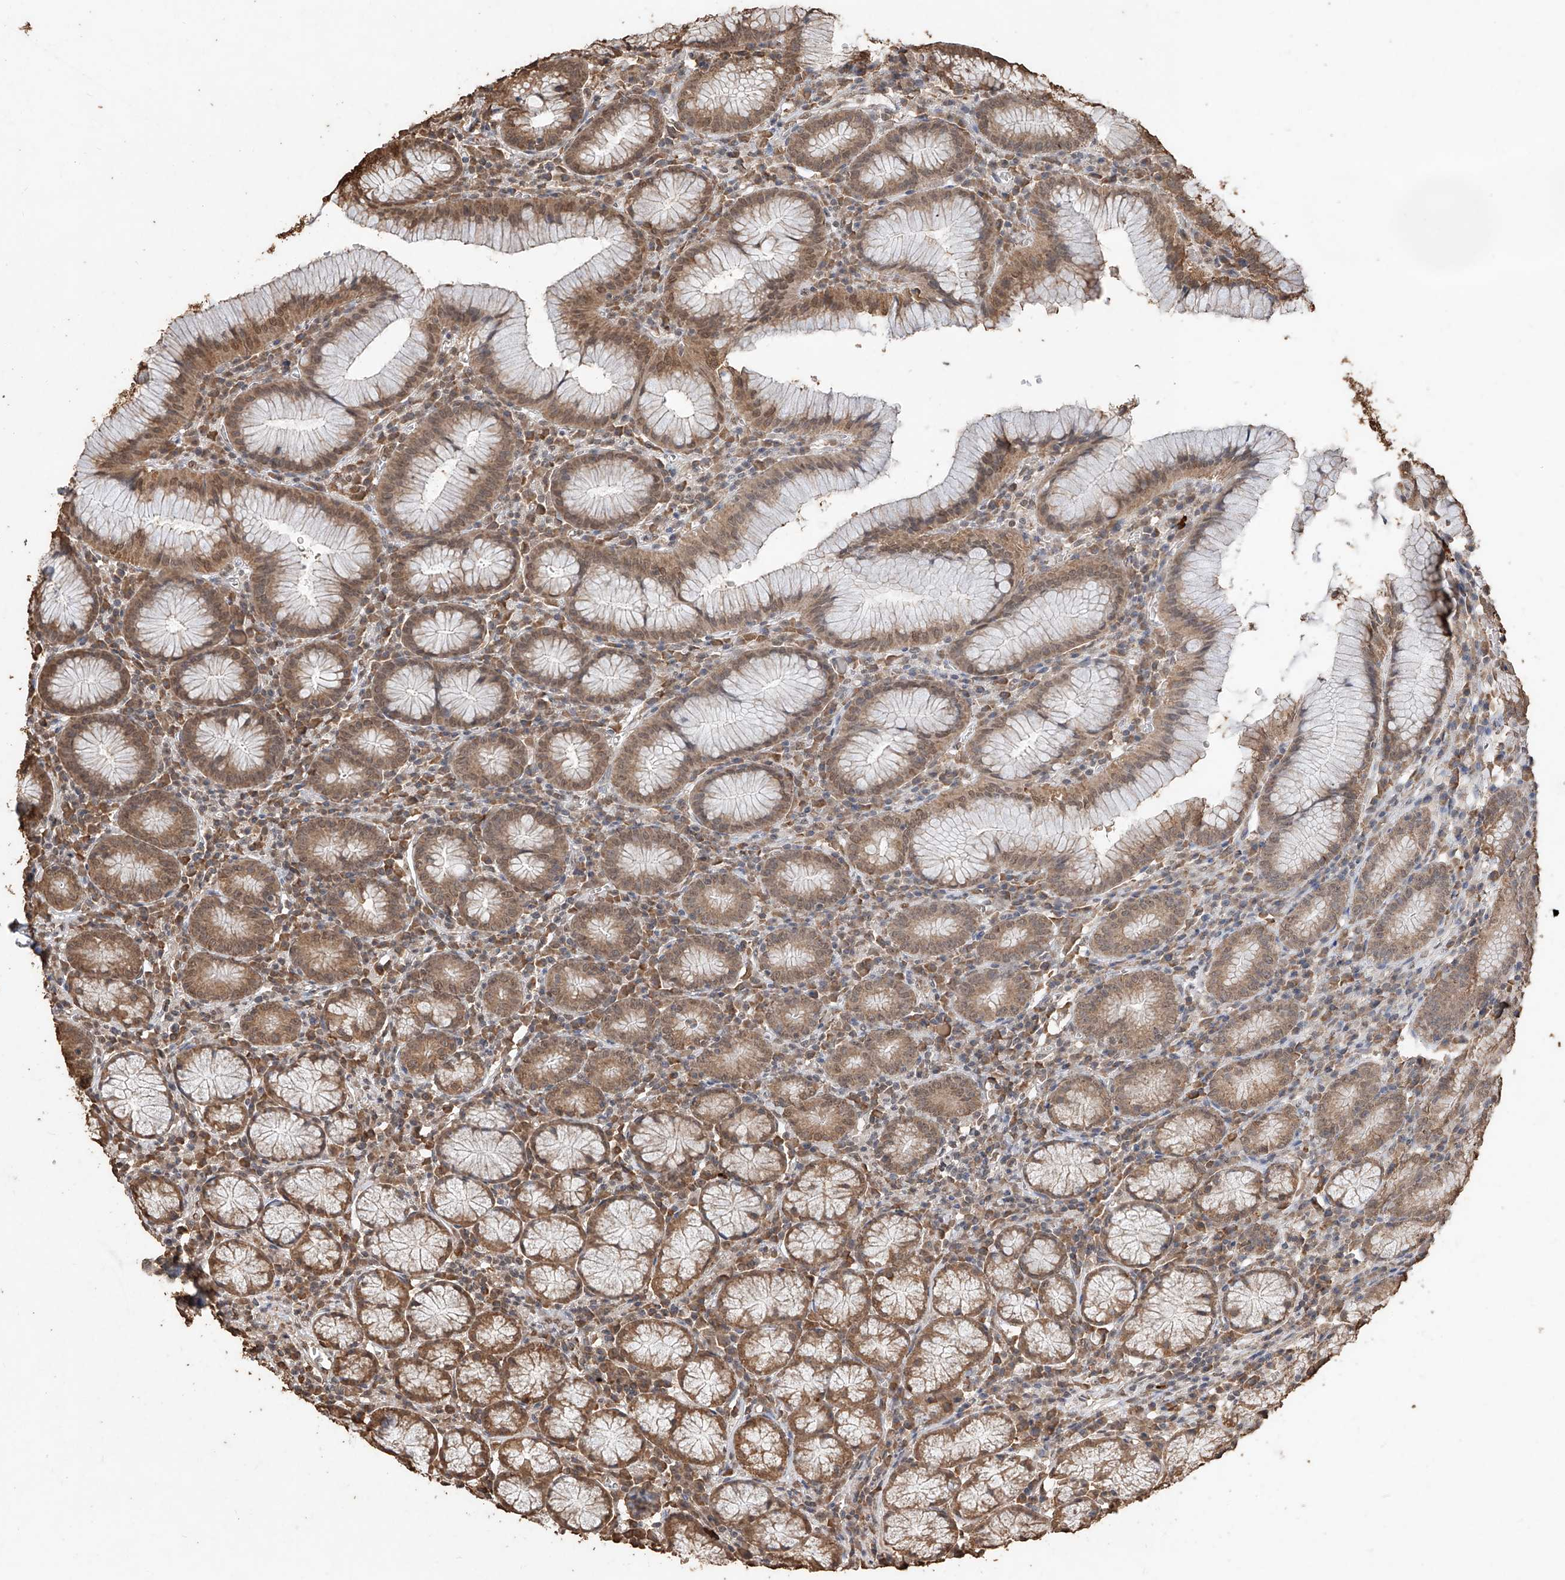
{"staining": {"intensity": "moderate", "quantity": ">75%", "location": "cytoplasmic/membranous,nuclear"}, "tissue": "stomach", "cell_type": "Glandular cells", "image_type": "normal", "snomed": [{"axis": "morphology", "description": "Normal tissue, NOS"}, {"axis": "topography", "description": "Stomach"}], "caption": "Brown immunohistochemical staining in benign stomach displays moderate cytoplasmic/membranous,nuclear staining in approximately >75% of glandular cells.", "gene": "ELOVL1", "patient": {"sex": "male", "age": 55}}